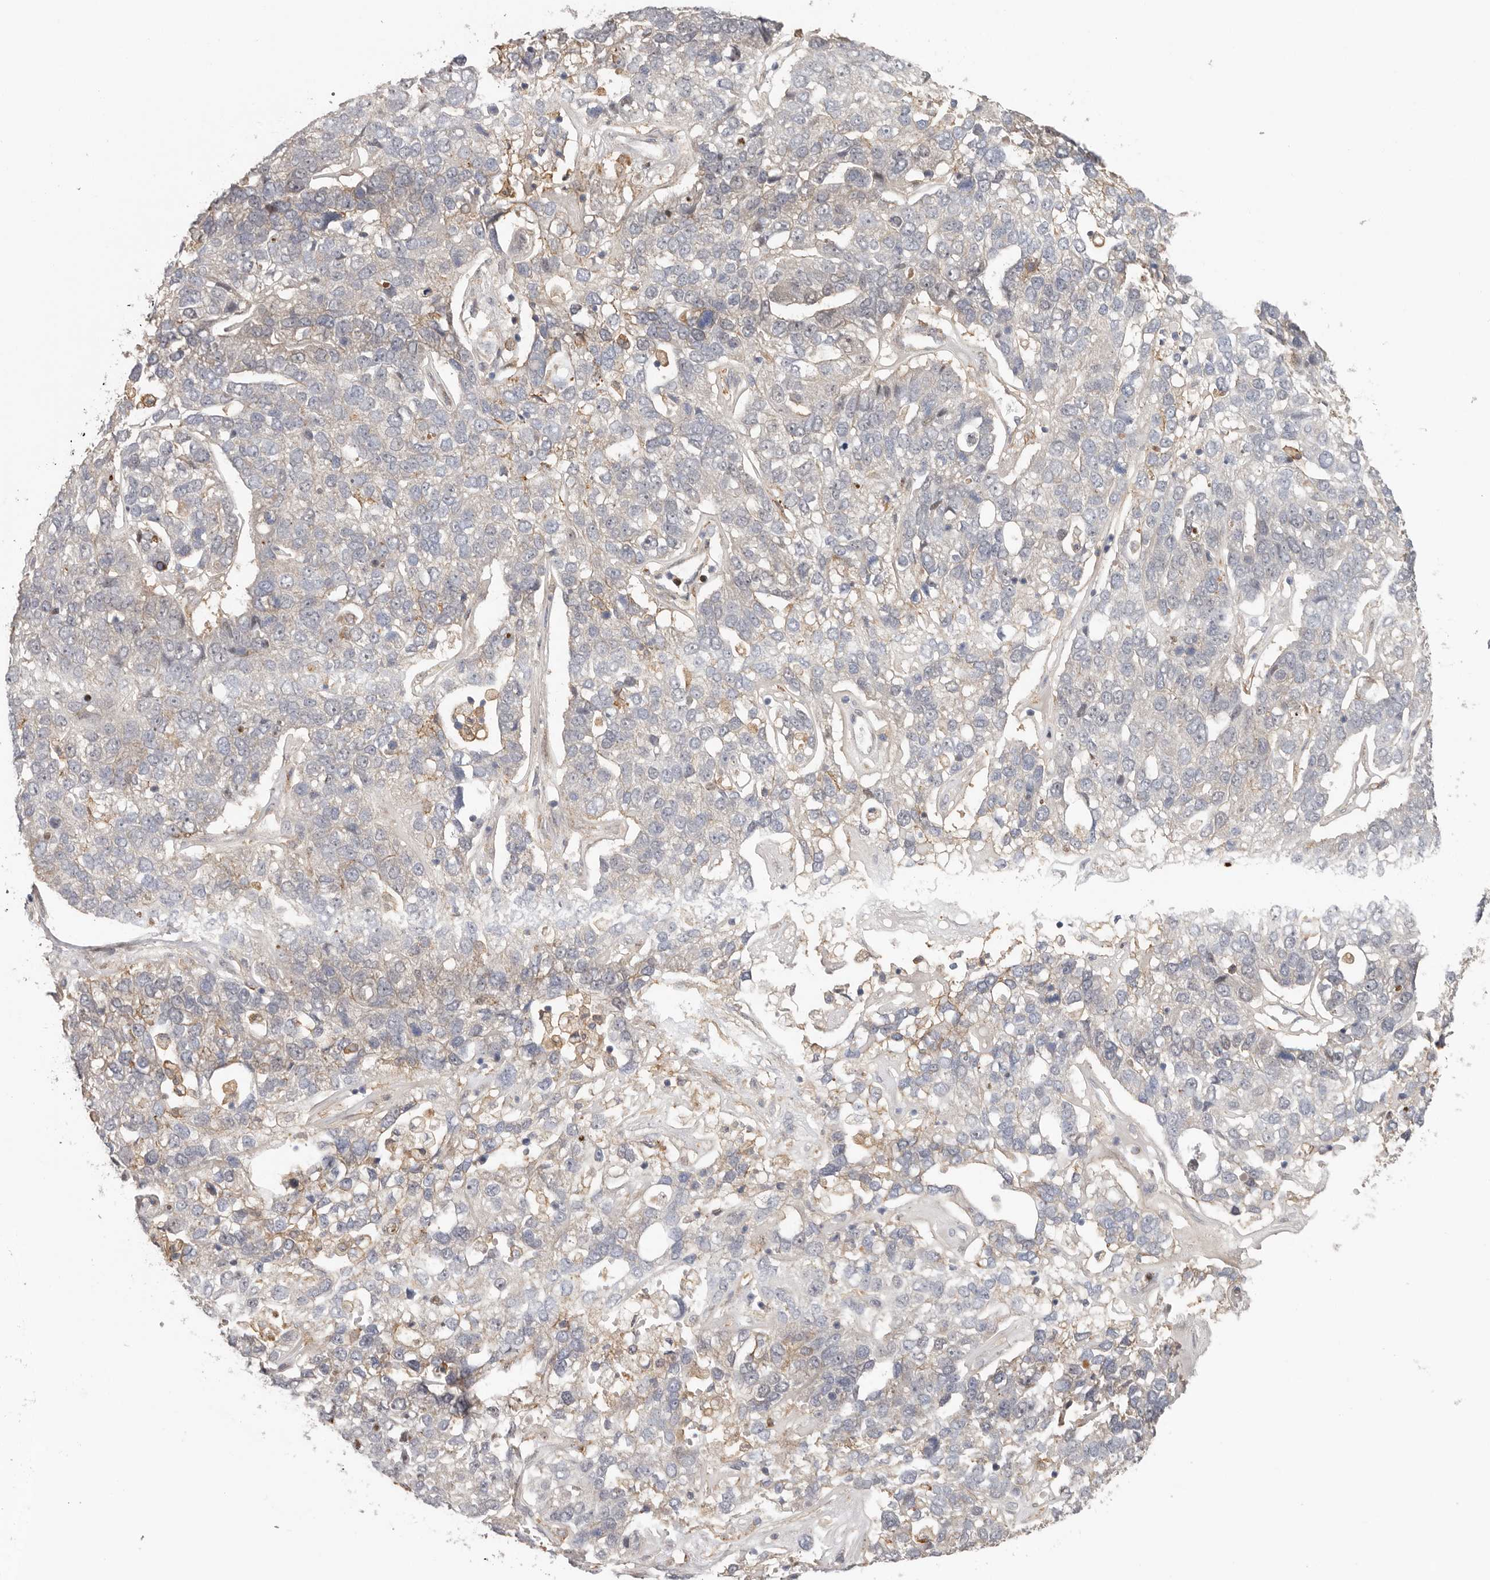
{"staining": {"intensity": "negative", "quantity": "none", "location": "none"}, "tissue": "pancreatic cancer", "cell_type": "Tumor cells", "image_type": "cancer", "snomed": [{"axis": "morphology", "description": "Adenocarcinoma, NOS"}, {"axis": "topography", "description": "Pancreas"}], "caption": "High power microscopy photomicrograph of an immunohistochemistry (IHC) image of pancreatic adenocarcinoma, revealing no significant positivity in tumor cells. The staining was performed using DAB (3,3'-diaminobenzidine) to visualize the protein expression in brown, while the nuclei were stained in blue with hematoxylin (Magnification: 20x).", "gene": "MSRB2", "patient": {"sex": "female", "age": 61}}